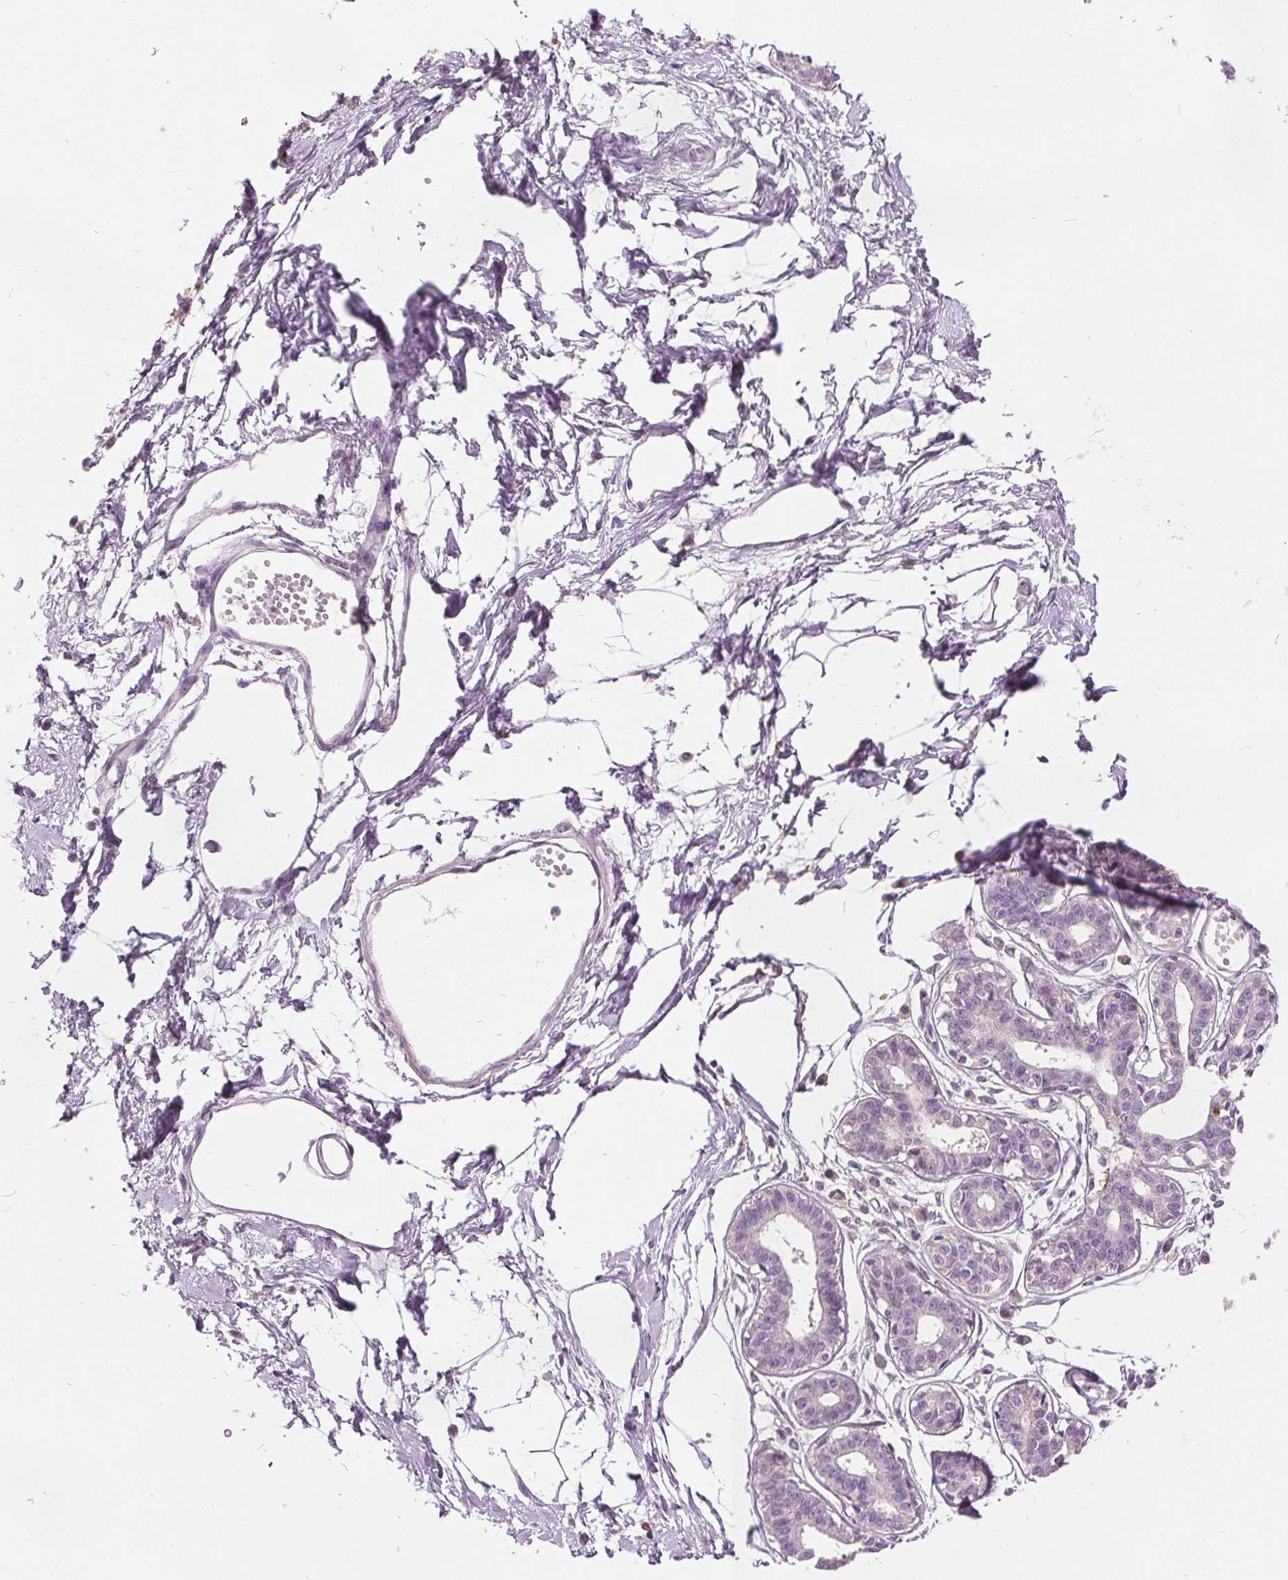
{"staining": {"intensity": "negative", "quantity": "none", "location": "none"}, "tissue": "breast", "cell_type": "Adipocytes", "image_type": "normal", "snomed": [{"axis": "morphology", "description": "Normal tissue, NOS"}, {"axis": "topography", "description": "Breast"}], "caption": "Micrograph shows no protein staining in adipocytes of unremarkable breast. (DAB immunohistochemistry, high magnification).", "gene": "ACOX2", "patient": {"sex": "female", "age": 45}}